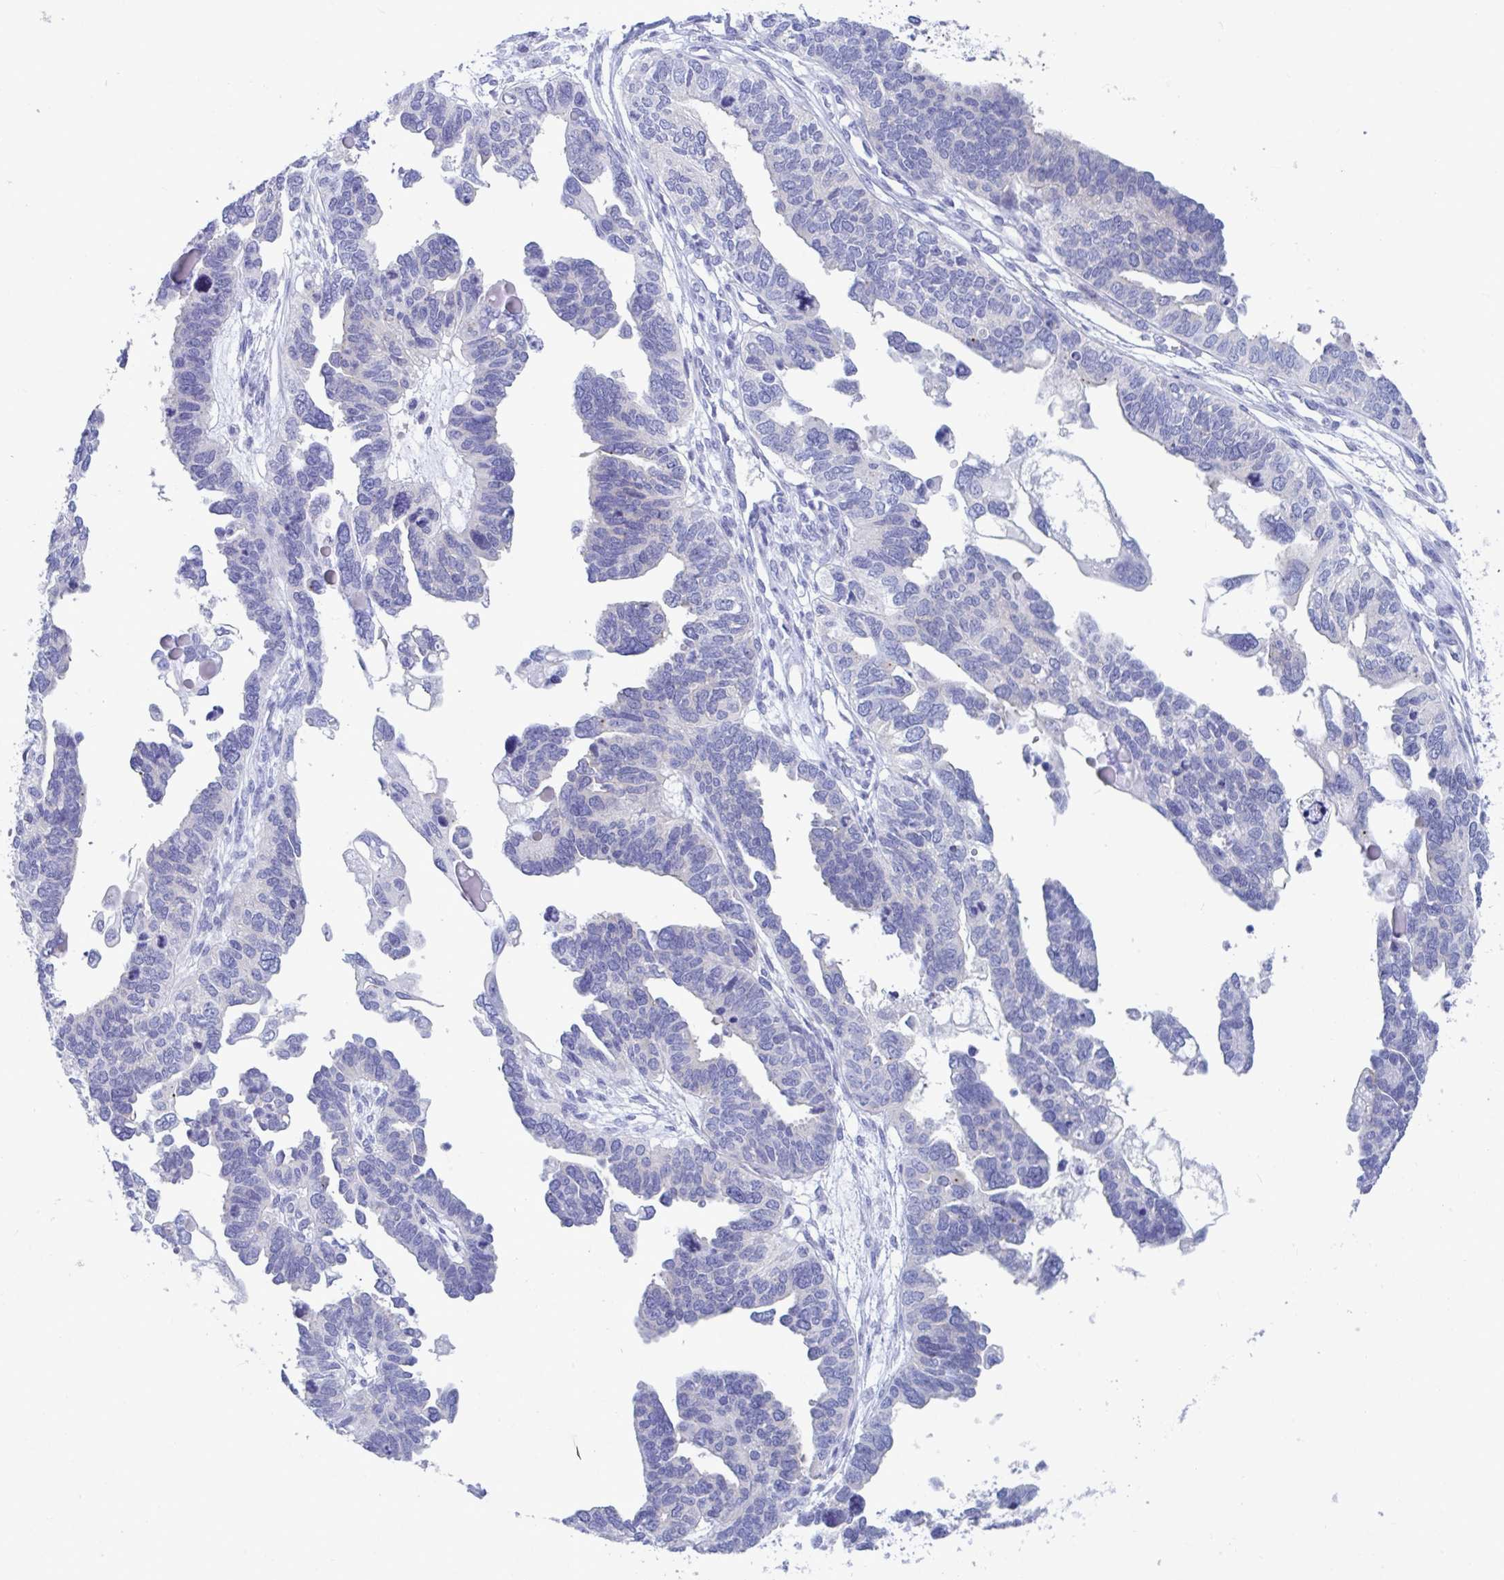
{"staining": {"intensity": "negative", "quantity": "none", "location": "none"}, "tissue": "ovarian cancer", "cell_type": "Tumor cells", "image_type": "cancer", "snomed": [{"axis": "morphology", "description": "Cystadenocarcinoma, serous, NOS"}, {"axis": "topography", "description": "Ovary"}], "caption": "There is no significant positivity in tumor cells of serous cystadenocarcinoma (ovarian).", "gene": "TTC30B", "patient": {"sex": "female", "age": 51}}